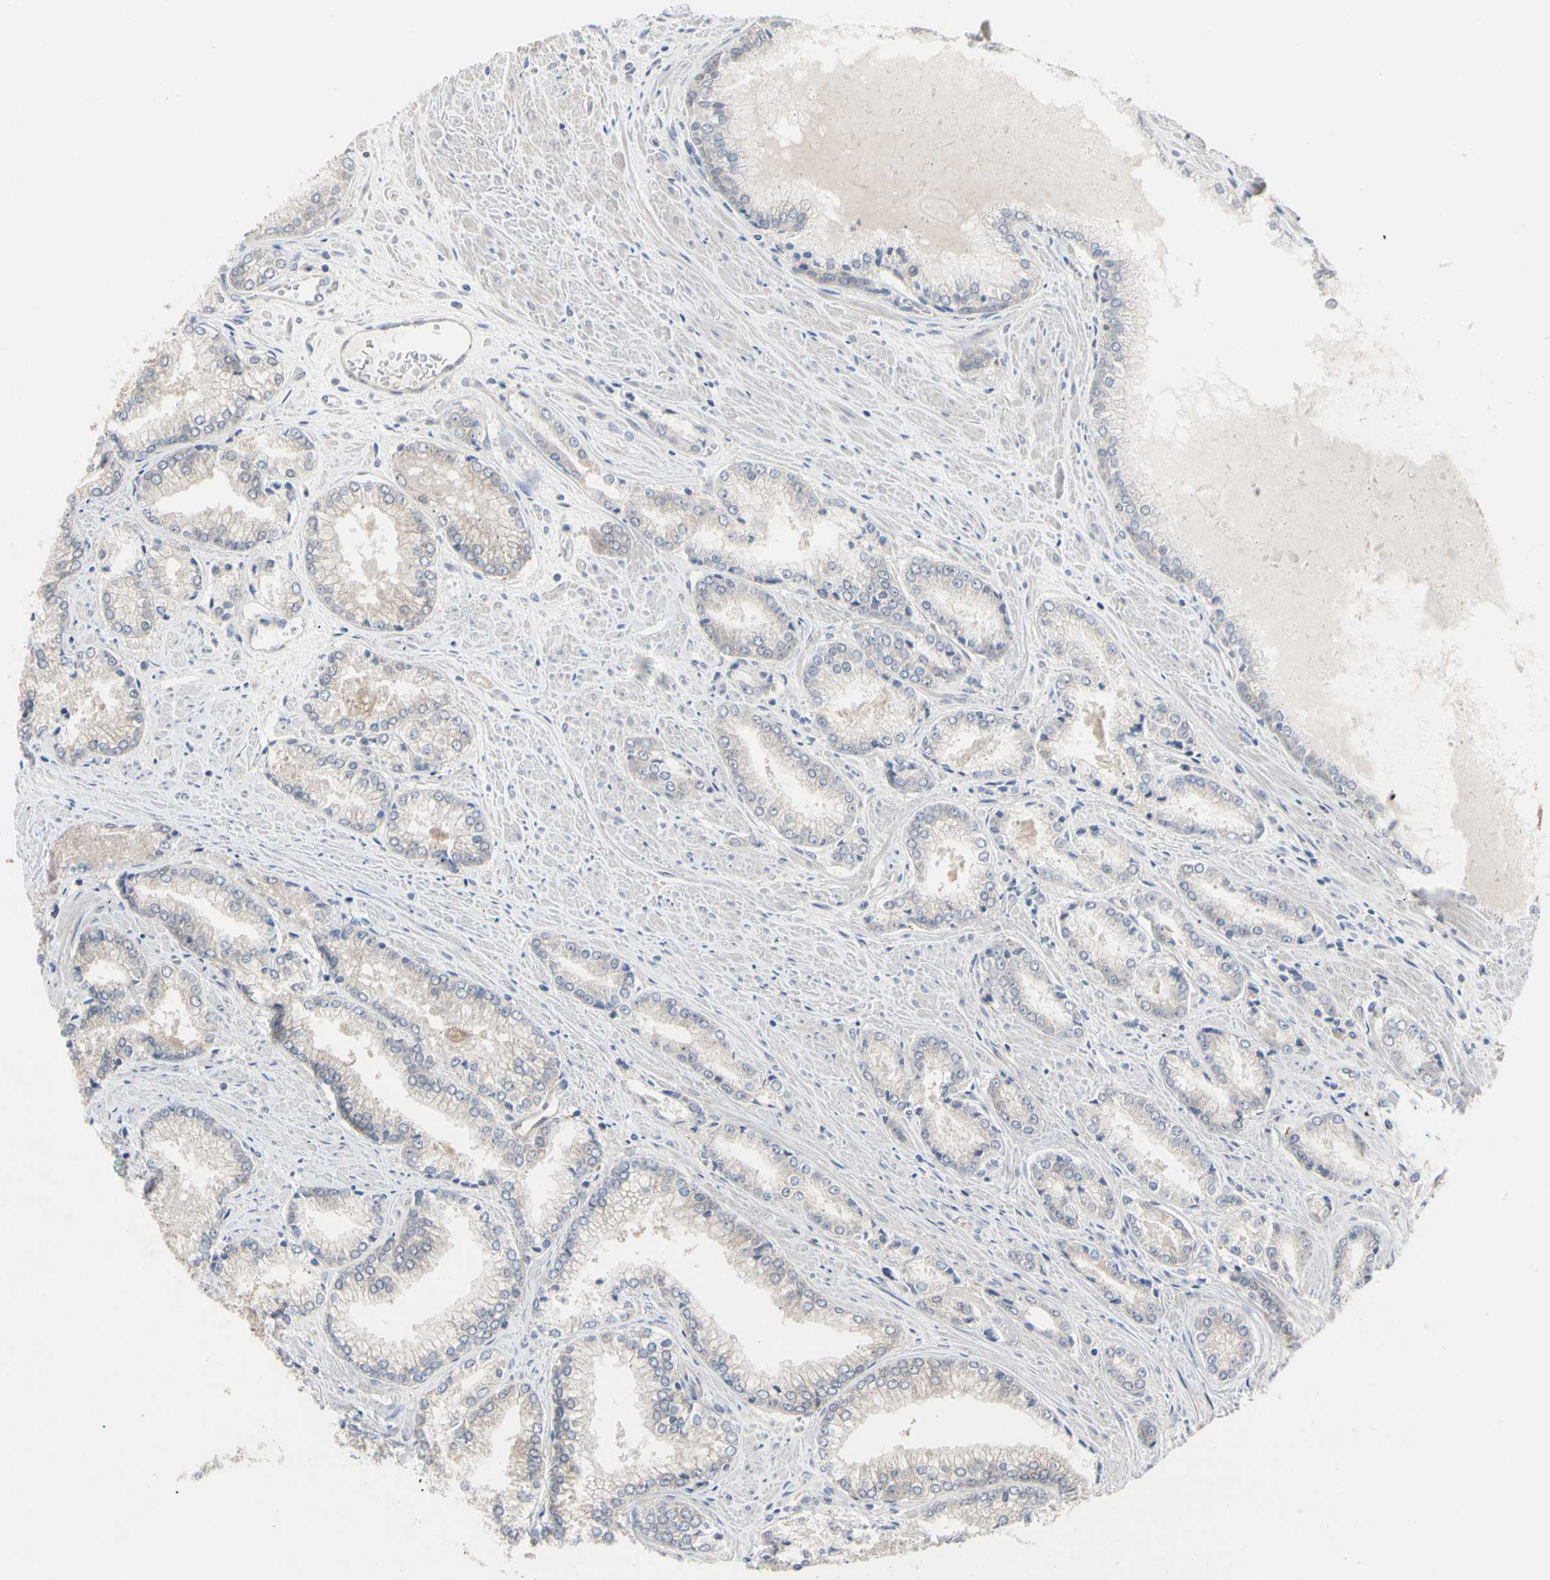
{"staining": {"intensity": "weak", "quantity": ">75%", "location": "cytoplasmic/membranous"}, "tissue": "prostate cancer", "cell_type": "Tumor cells", "image_type": "cancer", "snomed": [{"axis": "morphology", "description": "Adenocarcinoma, Low grade"}, {"axis": "topography", "description": "Prostate"}], "caption": "IHC of human prostate cancer exhibits low levels of weak cytoplasmic/membranous expression in about >75% of tumor cells.", "gene": "DPP8", "patient": {"sex": "male", "age": 64}}